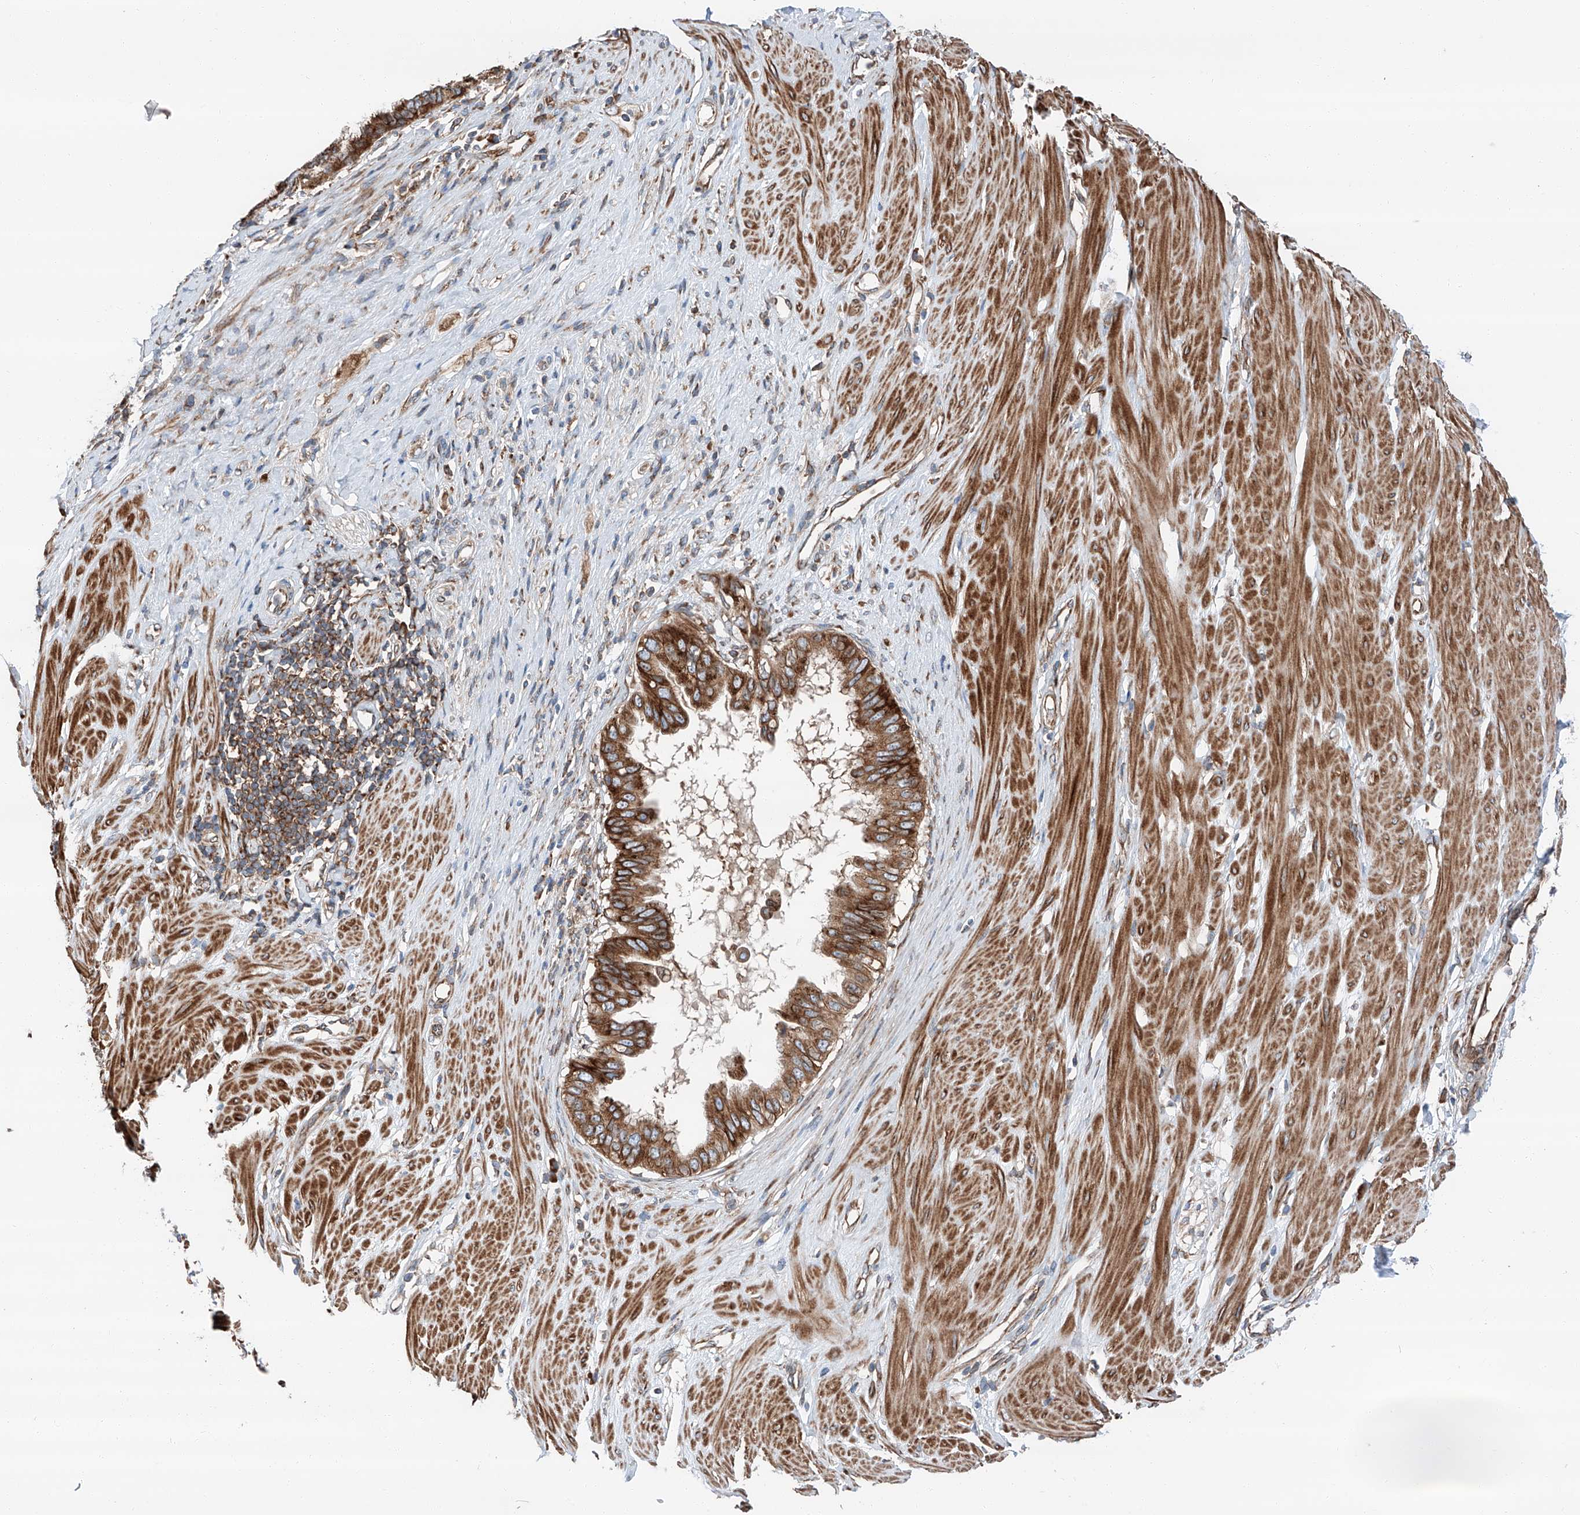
{"staining": {"intensity": "strong", "quantity": ">75%", "location": "cytoplasmic/membranous"}, "tissue": "pancreatic cancer", "cell_type": "Tumor cells", "image_type": "cancer", "snomed": [{"axis": "morphology", "description": "Adenocarcinoma, NOS"}, {"axis": "topography", "description": "Pancreas"}], "caption": "An immunohistochemistry (IHC) photomicrograph of tumor tissue is shown. Protein staining in brown highlights strong cytoplasmic/membranous positivity in adenocarcinoma (pancreatic) within tumor cells.", "gene": "ZC3H15", "patient": {"sex": "female", "age": 56}}